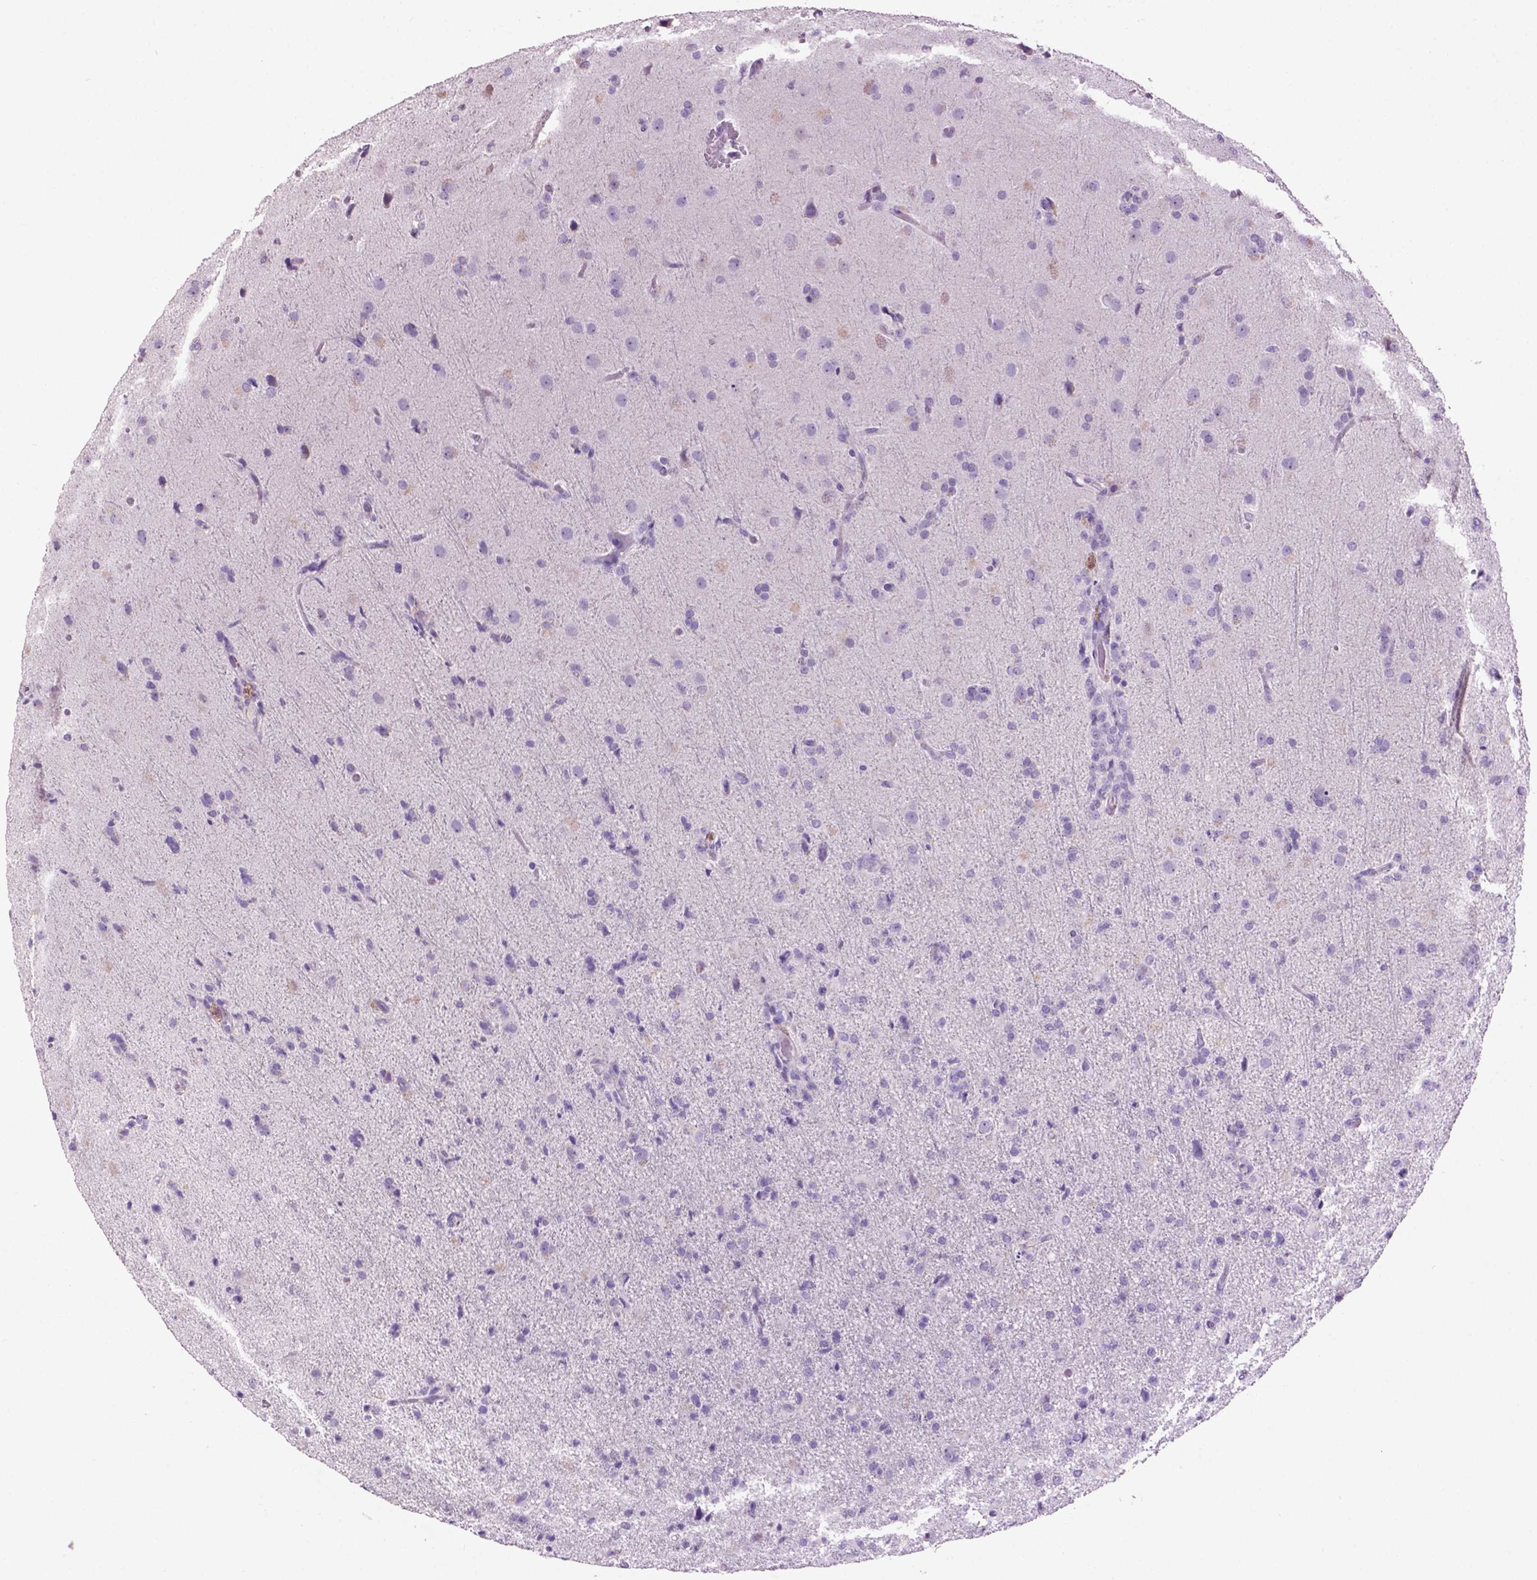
{"staining": {"intensity": "negative", "quantity": "none", "location": "none"}, "tissue": "glioma", "cell_type": "Tumor cells", "image_type": "cancer", "snomed": [{"axis": "morphology", "description": "Glioma, malignant, High grade"}, {"axis": "topography", "description": "Brain"}], "caption": "DAB (3,3'-diaminobenzidine) immunohistochemical staining of glioma demonstrates no significant staining in tumor cells.", "gene": "CRYBA4", "patient": {"sex": "male", "age": 68}}